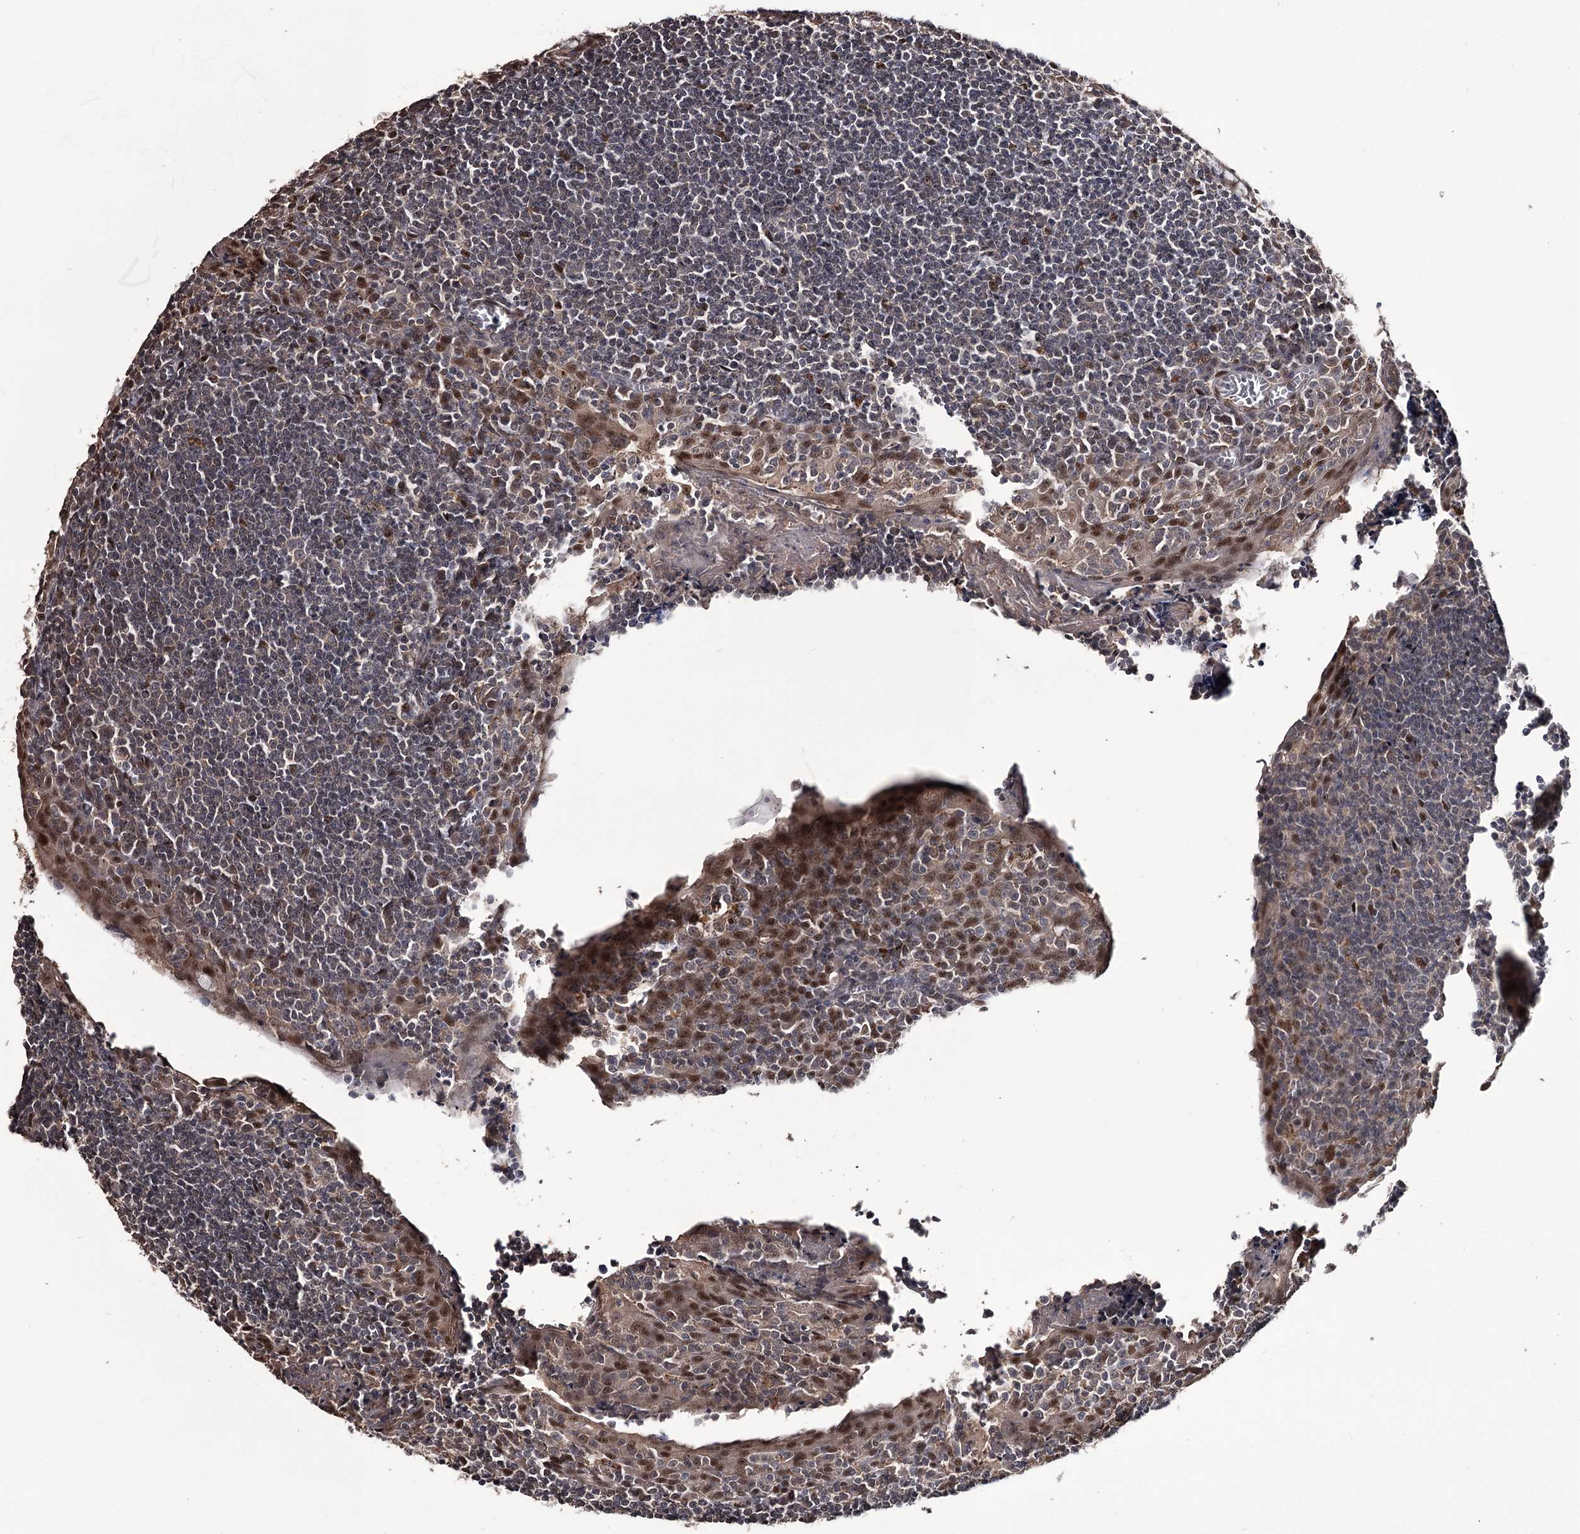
{"staining": {"intensity": "moderate", "quantity": "<25%", "location": "nuclear"}, "tissue": "tonsil", "cell_type": "Germinal center cells", "image_type": "normal", "snomed": [{"axis": "morphology", "description": "Normal tissue, NOS"}, {"axis": "topography", "description": "Tonsil"}], "caption": "IHC of unremarkable human tonsil reveals low levels of moderate nuclear expression in approximately <25% of germinal center cells.", "gene": "PRPF40B", "patient": {"sex": "male", "age": 27}}